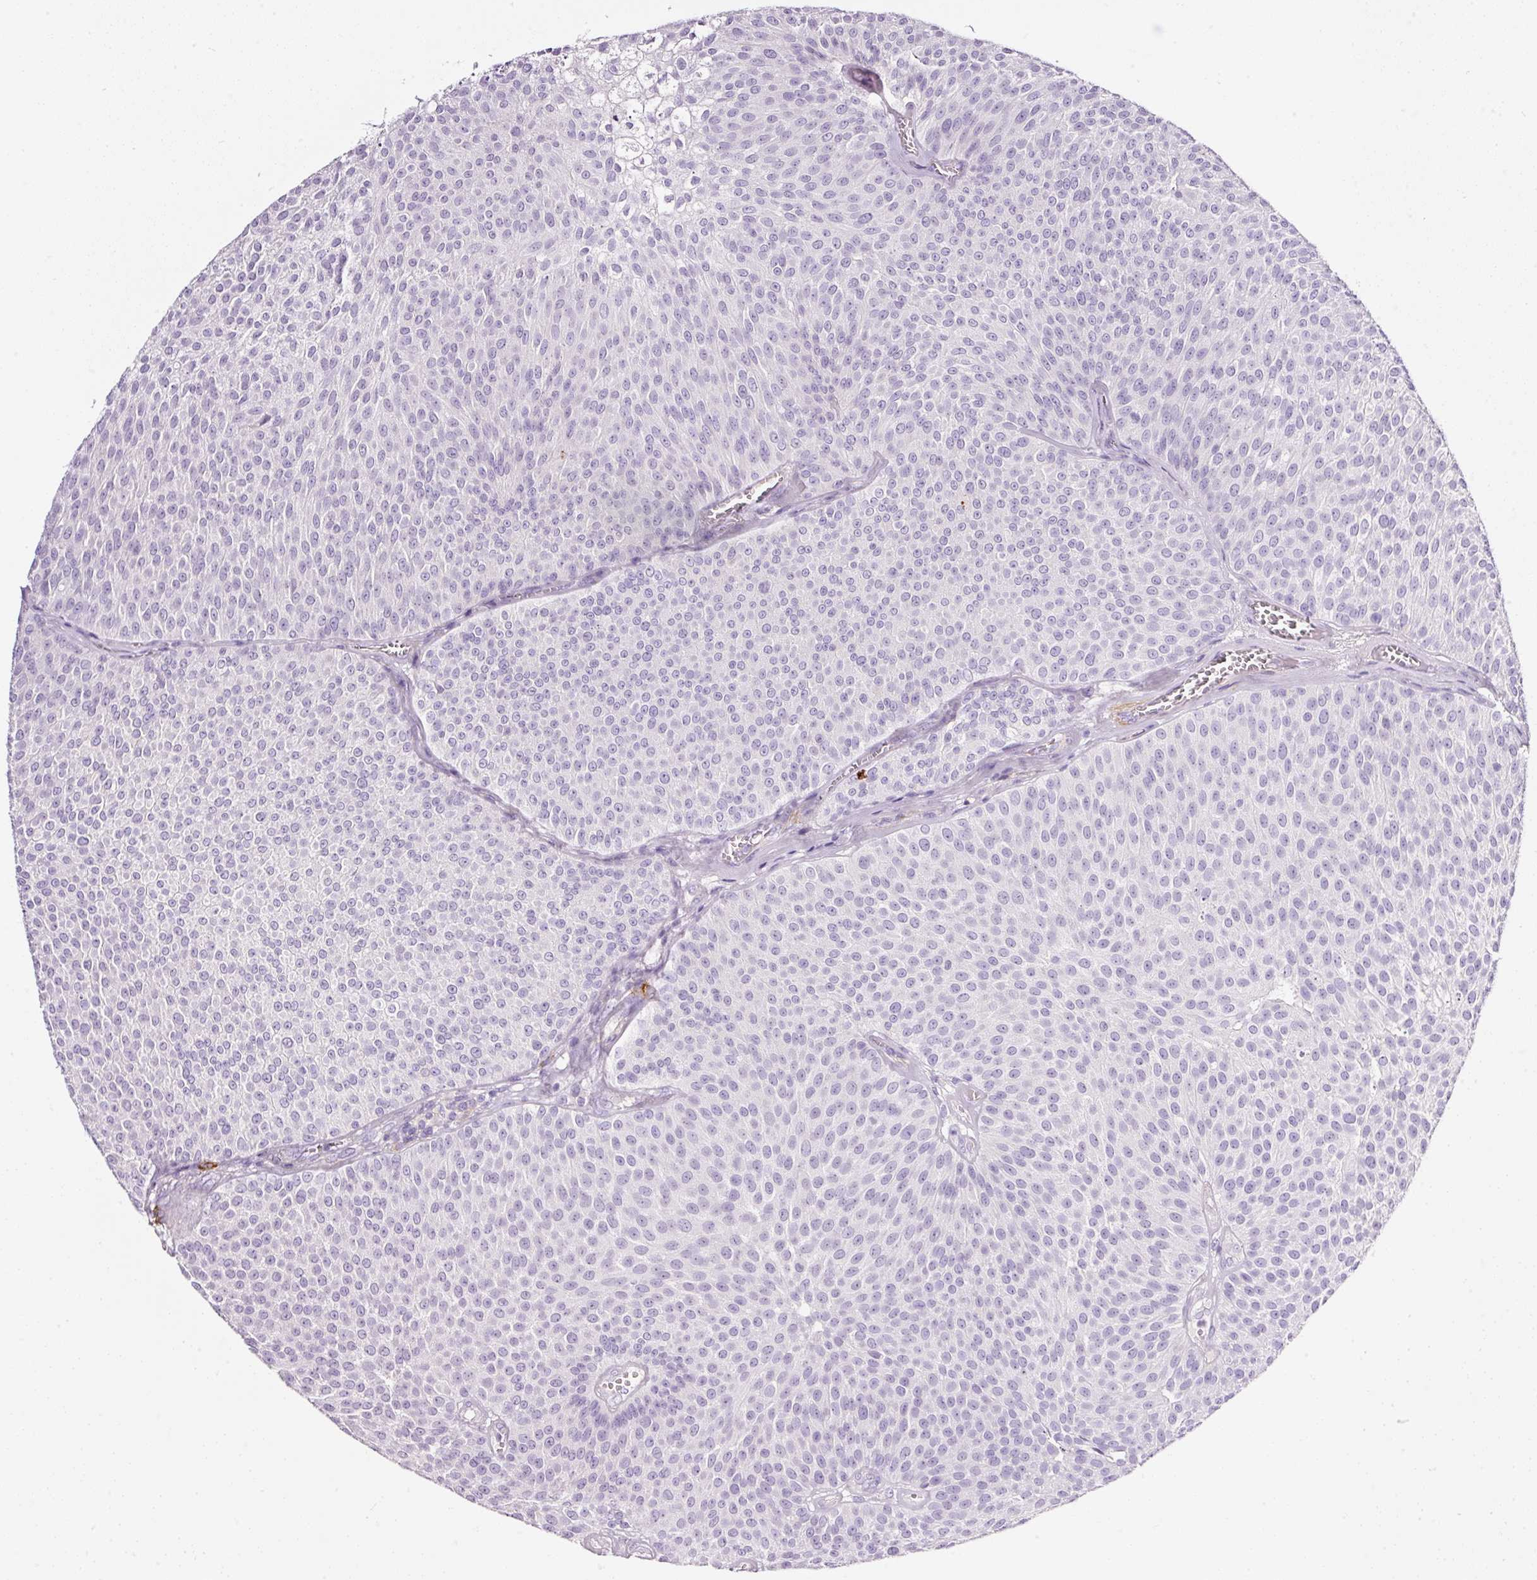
{"staining": {"intensity": "negative", "quantity": "none", "location": "none"}, "tissue": "urothelial cancer", "cell_type": "Tumor cells", "image_type": "cancer", "snomed": [{"axis": "morphology", "description": "Urothelial carcinoma, Low grade"}, {"axis": "topography", "description": "Urinary bladder"}], "caption": "The micrograph exhibits no staining of tumor cells in urothelial cancer. The staining is performed using DAB (3,3'-diaminobenzidine) brown chromogen with nuclei counter-stained in using hematoxylin.", "gene": "CYB561A3", "patient": {"sex": "female", "age": 79}}